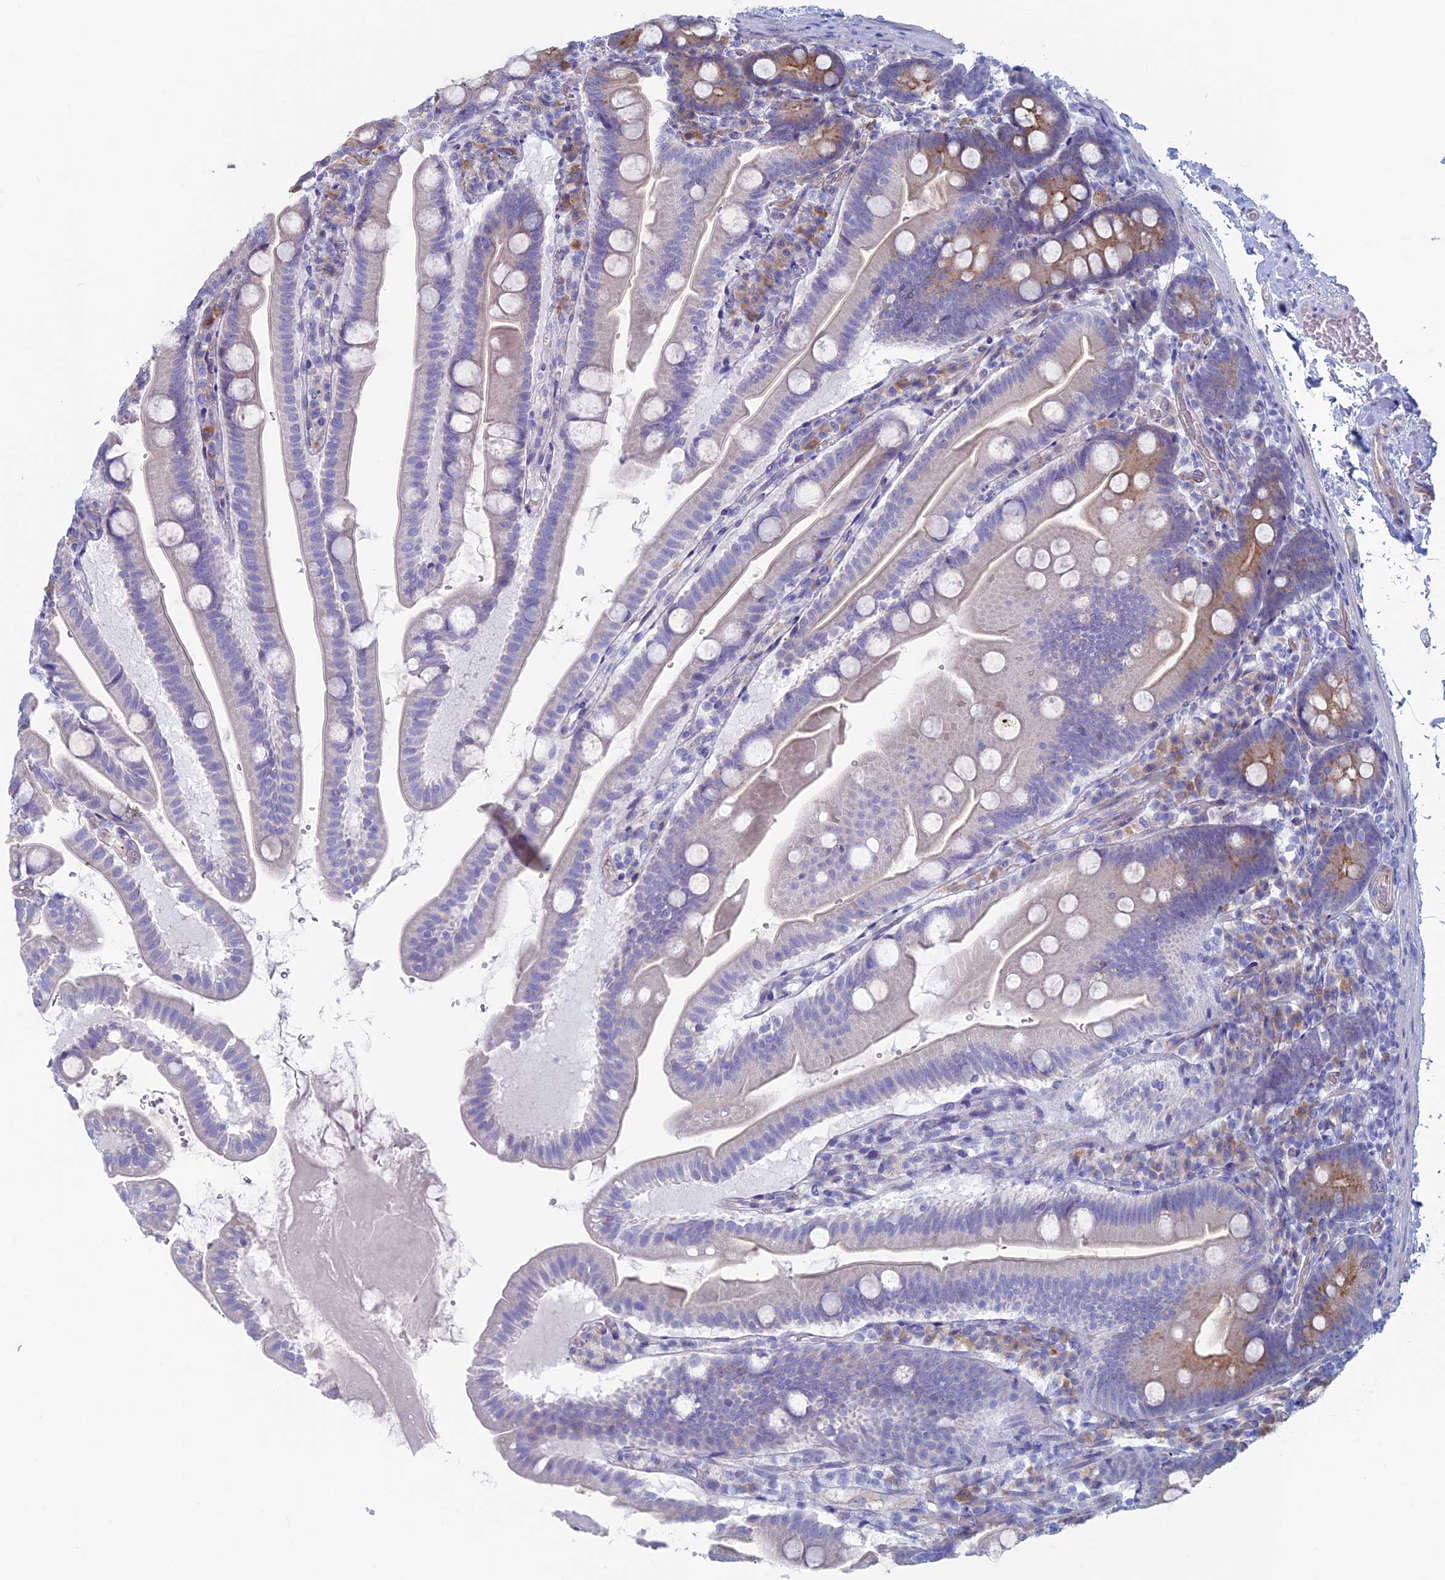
{"staining": {"intensity": "weak", "quantity": "<25%", "location": "cytoplasmic/membranous"}, "tissue": "small intestine", "cell_type": "Glandular cells", "image_type": "normal", "snomed": [{"axis": "morphology", "description": "Normal tissue, NOS"}, {"axis": "topography", "description": "Small intestine"}], "caption": "High power microscopy image of an IHC histopathology image of benign small intestine, revealing no significant positivity in glandular cells.", "gene": "MAGEB6", "patient": {"sex": "female", "age": 68}}